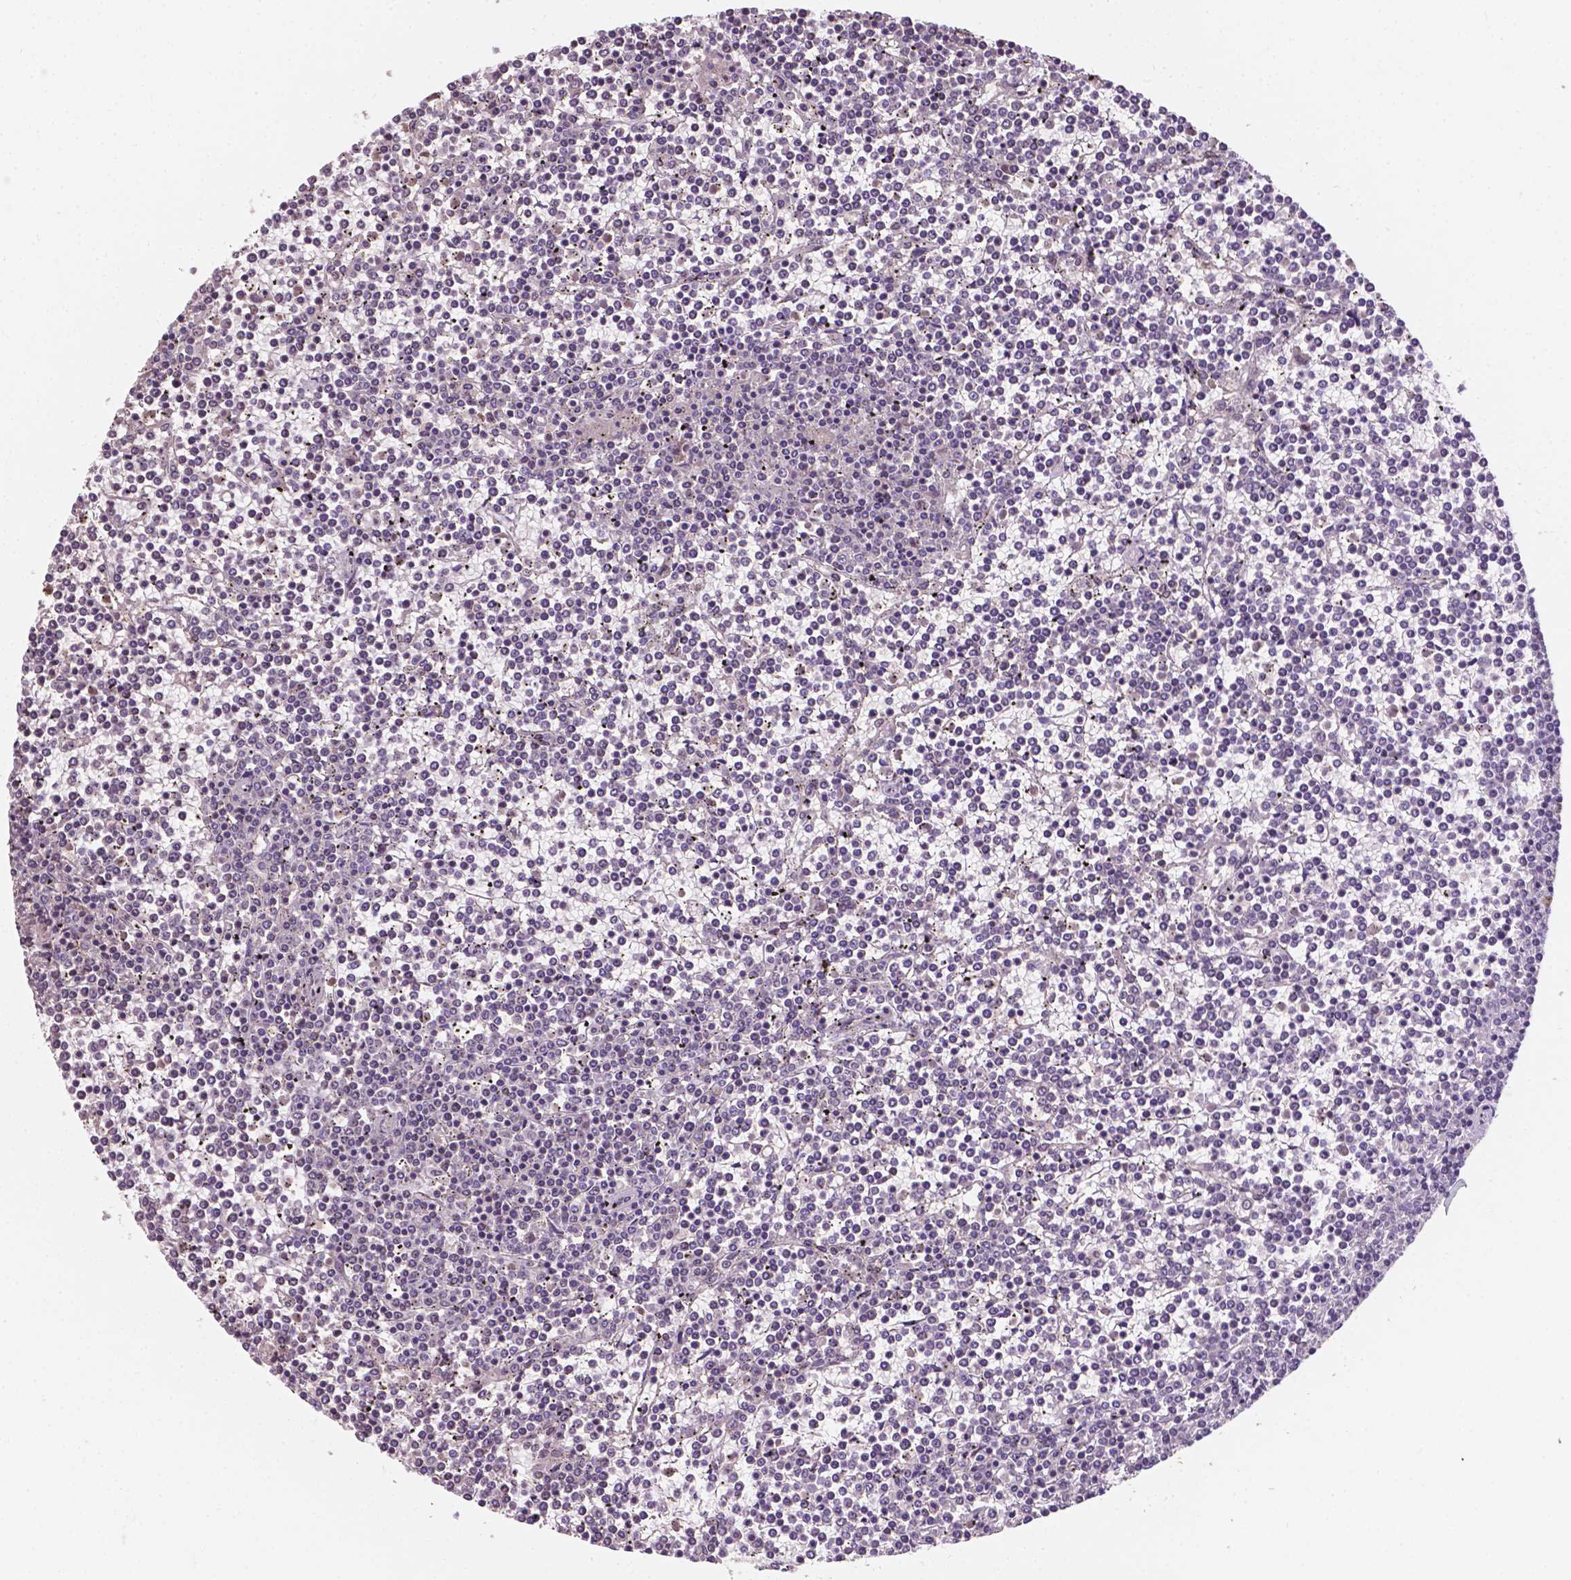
{"staining": {"intensity": "negative", "quantity": "none", "location": "none"}, "tissue": "lymphoma", "cell_type": "Tumor cells", "image_type": "cancer", "snomed": [{"axis": "morphology", "description": "Malignant lymphoma, non-Hodgkin's type, Low grade"}, {"axis": "topography", "description": "Spleen"}], "caption": "Human malignant lymphoma, non-Hodgkin's type (low-grade) stained for a protein using immunohistochemistry displays no positivity in tumor cells.", "gene": "SHLD3", "patient": {"sex": "female", "age": 19}}